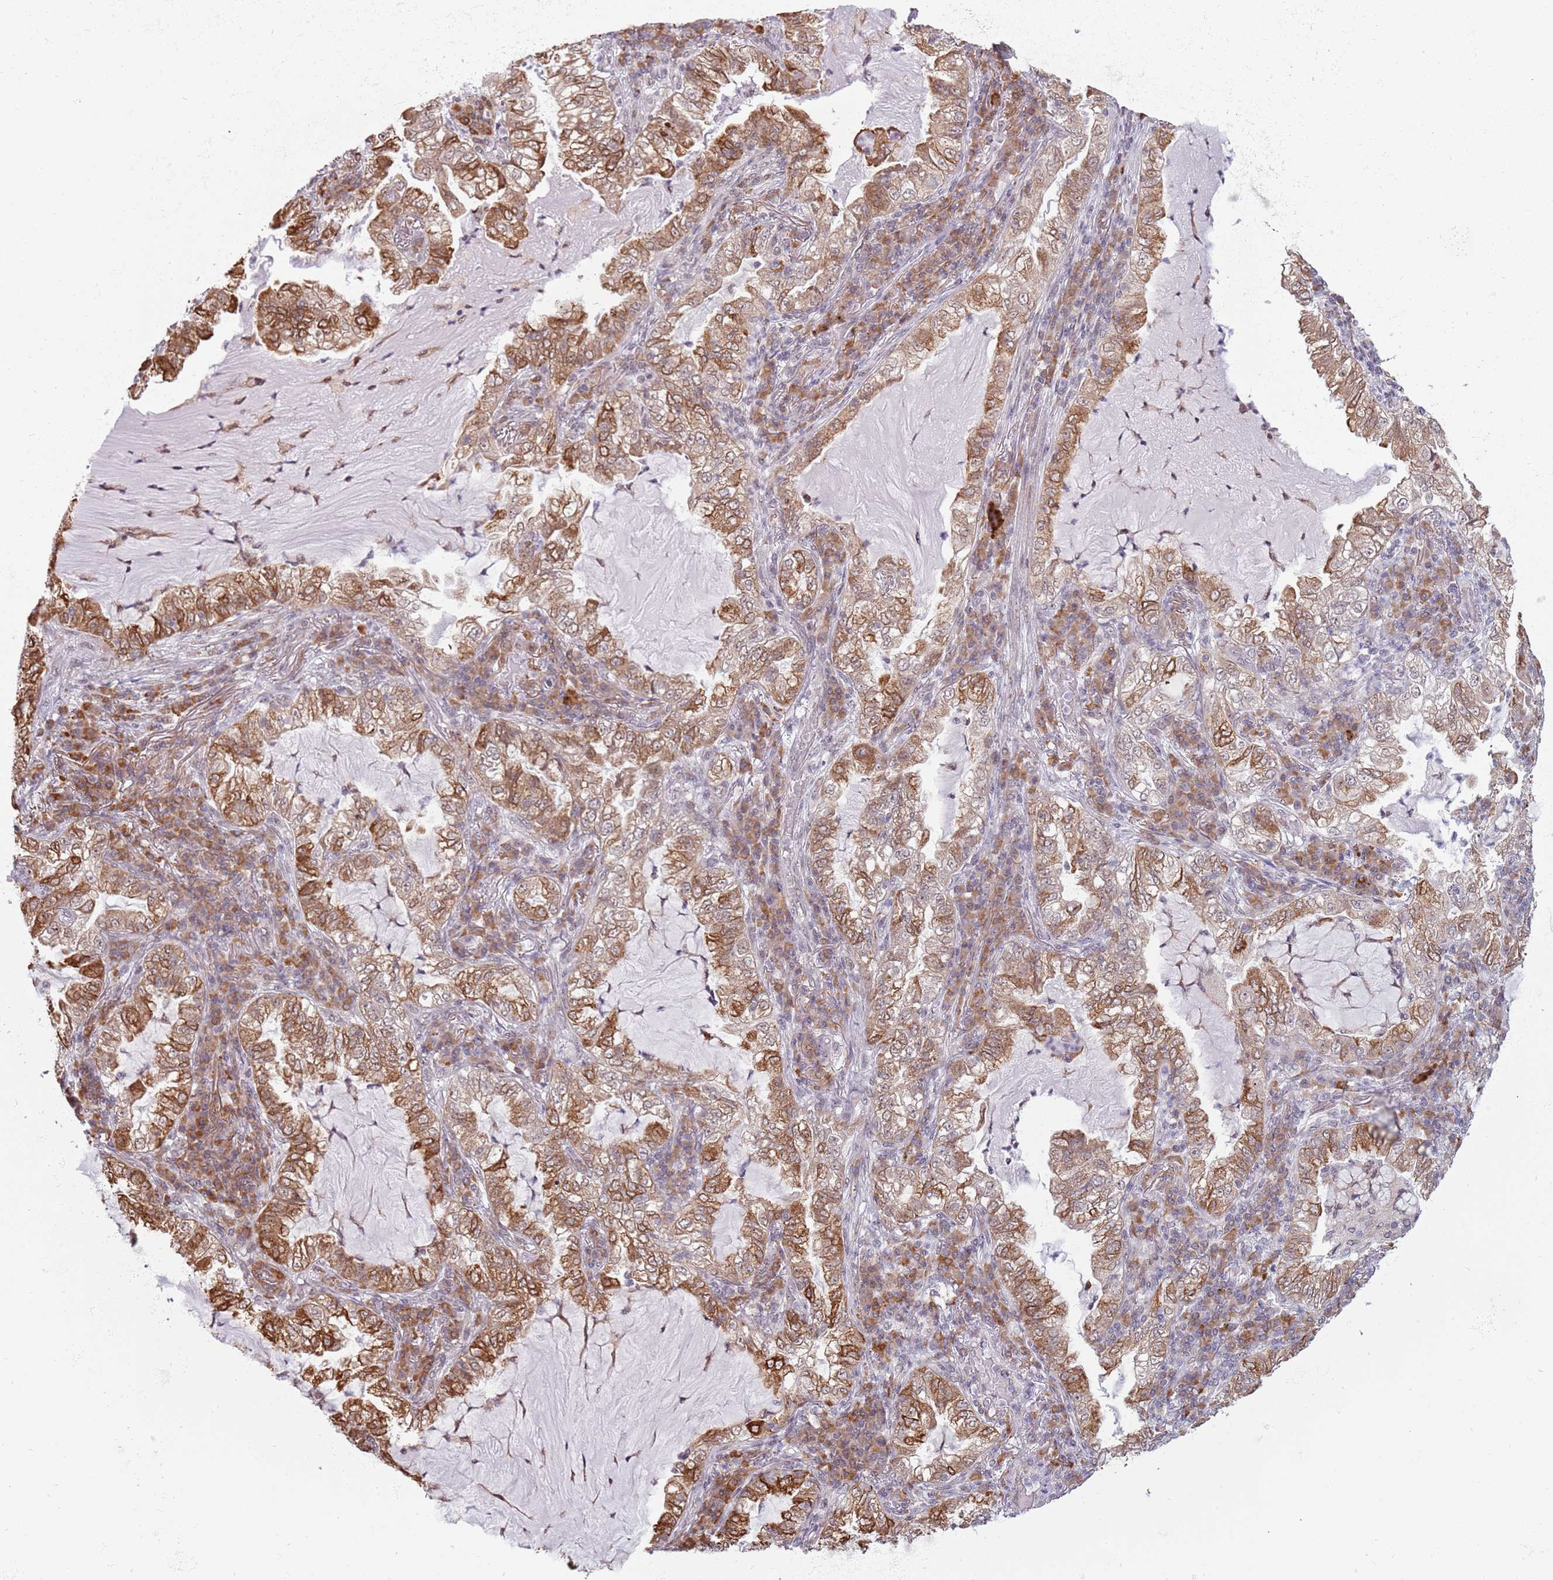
{"staining": {"intensity": "moderate", "quantity": ">75%", "location": "cytoplasmic/membranous"}, "tissue": "lung cancer", "cell_type": "Tumor cells", "image_type": "cancer", "snomed": [{"axis": "morphology", "description": "Adenocarcinoma, NOS"}, {"axis": "topography", "description": "Lung"}], "caption": "IHC of adenocarcinoma (lung) exhibits medium levels of moderate cytoplasmic/membranous positivity in about >75% of tumor cells.", "gene": "BARD1", "patient": {"sex": "female", "age": 73}}